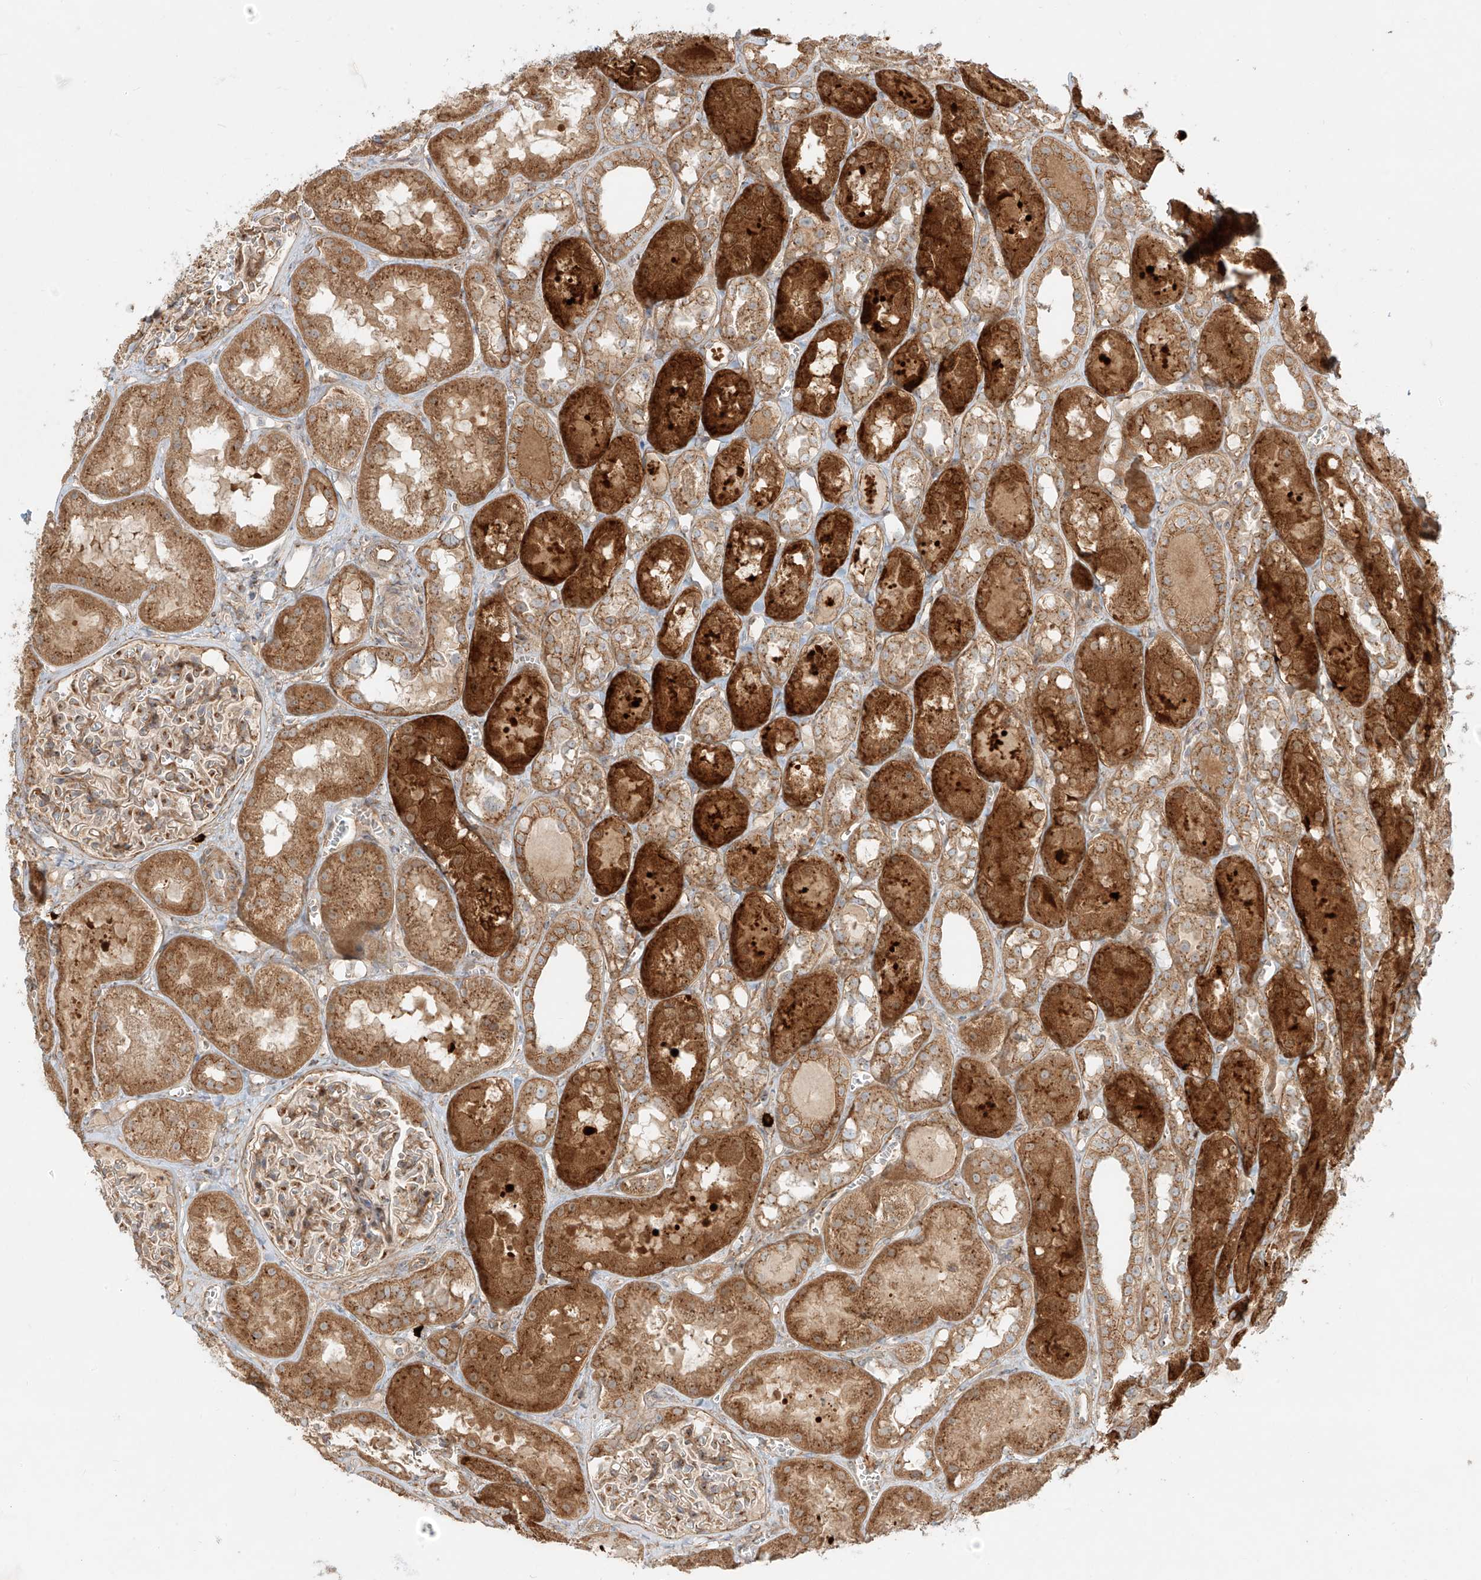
{"staining": {"intensity": "moderate", "quantity": ">75%", "location": "cytoplasmic/membranous"}, "tissue": "kidney", "cell_type": "Cells in glomeruli", "image_type": "normal", "snomed": [{"axis": "morphology", "description": "Normal tissue, NOS"}, {"axis": "topography", "description": "Kidney"}], "caption": "Unremarkable kidney displays moderate cytoplasmic/membranous staining in approximately >75% of cells in glomeruli The staining is performed using DAB (3,3'-diaminobenzidine) brown chromogen to label protein expression. The nuclei are counter-stained blue using hematoxylin..", "gene": "ZNF287", "patient": {"sex": "male", "age": 16}}